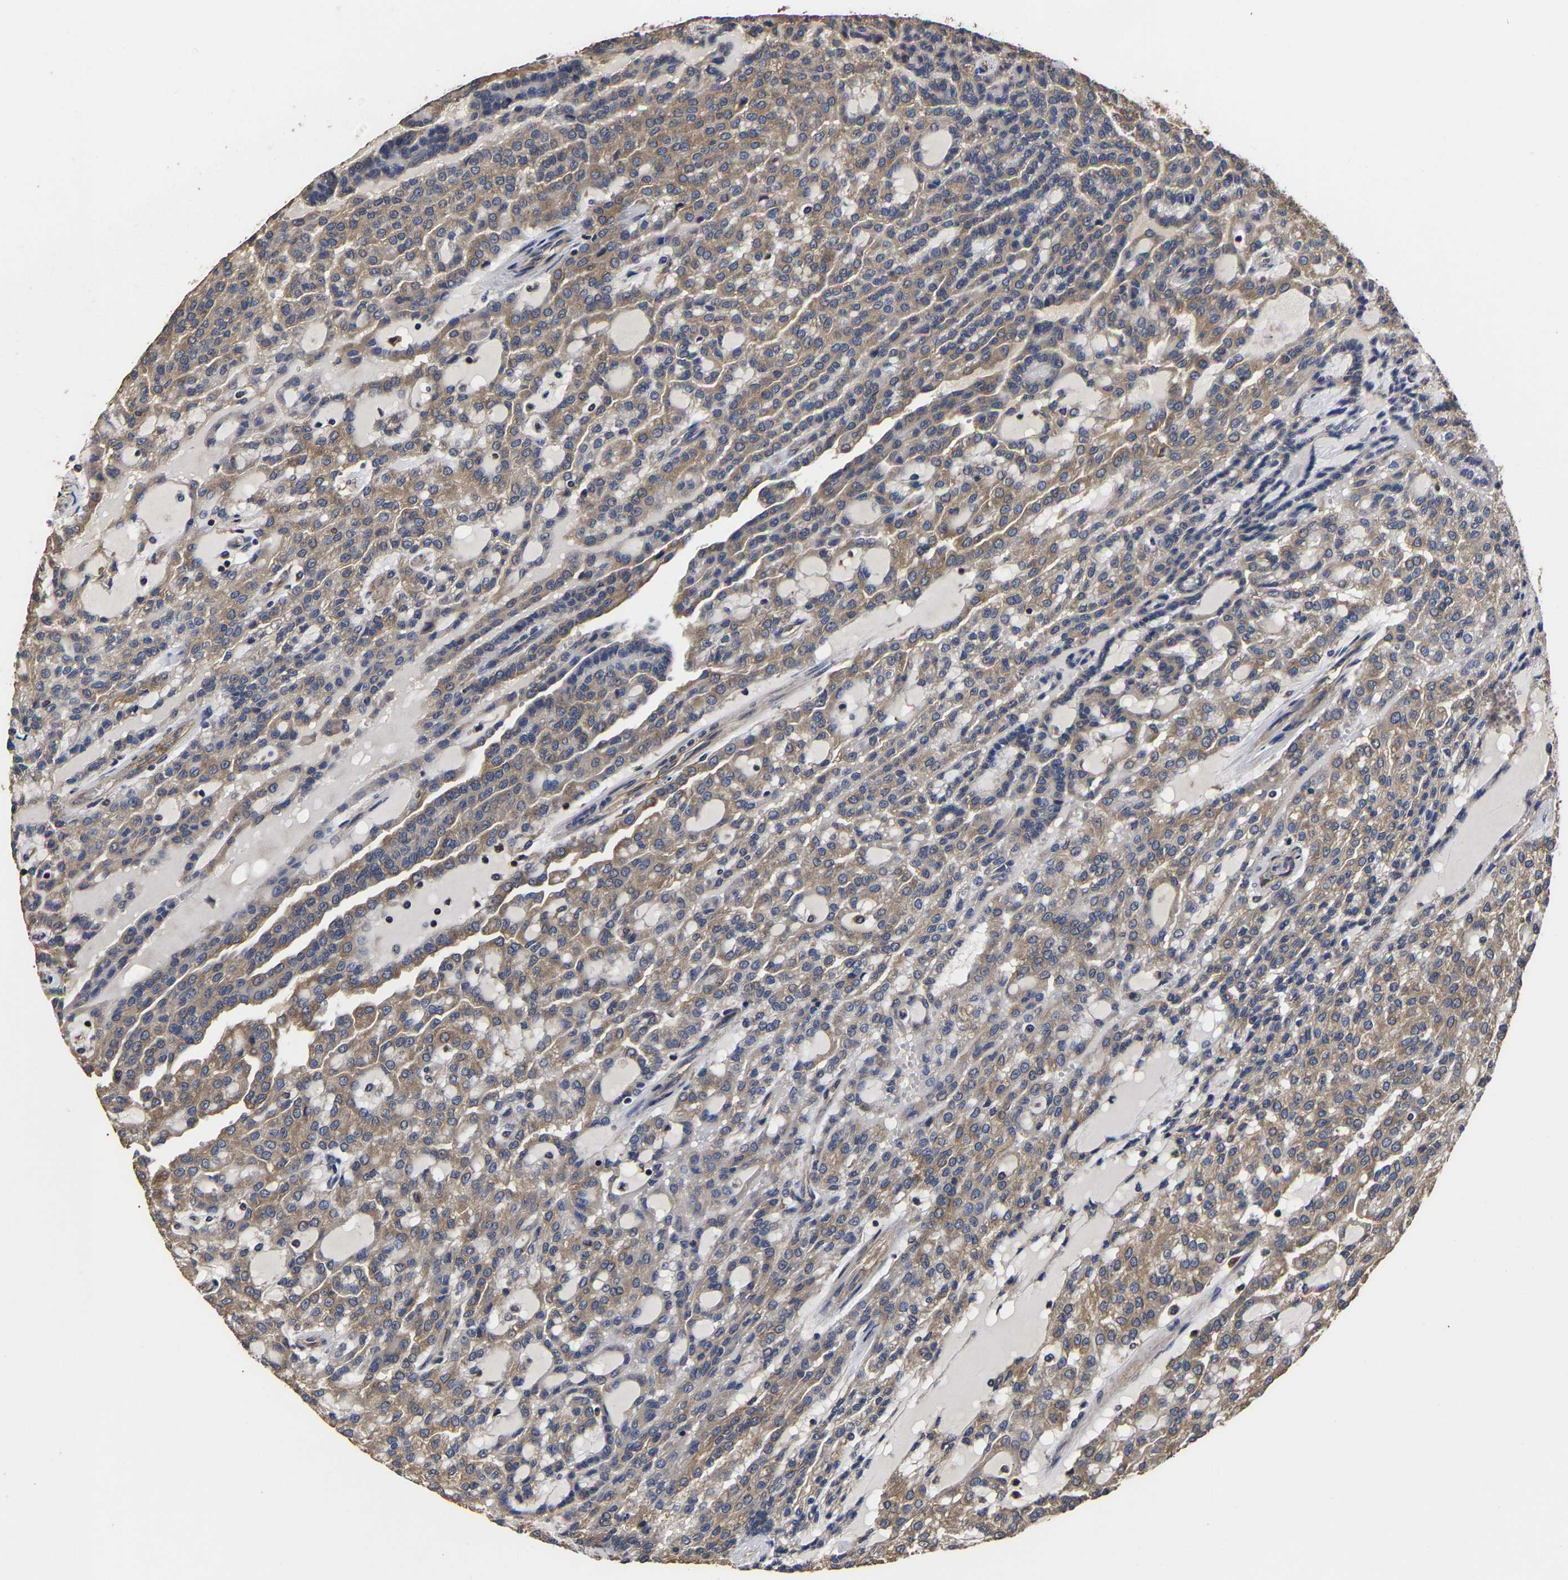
{"staining": {"intensity": "moderate", "quantity": ">75%", "location": "cytoplasmic/membranous"}, "tissue": "renal cancer", "cell_type": "Tumor cells", "image_type": "cancer", "snomed": [{"axis": "morphology", "description": "Adenocarcinoma, NOS"}, {"axis": "topography", "description": "Kidney"}], "caption": "Immunohistochemistry of human renal cancer (adenocarcinoma) demonstrates medium levels of moderate cytoplasmic/membranous positivity in about >75% of tumor cells. Immunohistochemistry (ihc) stains the protein of interest in brown and the nuclei are stained blue.", "gene": "ITCH", "patient": {"sex": "male", "age": 63}}